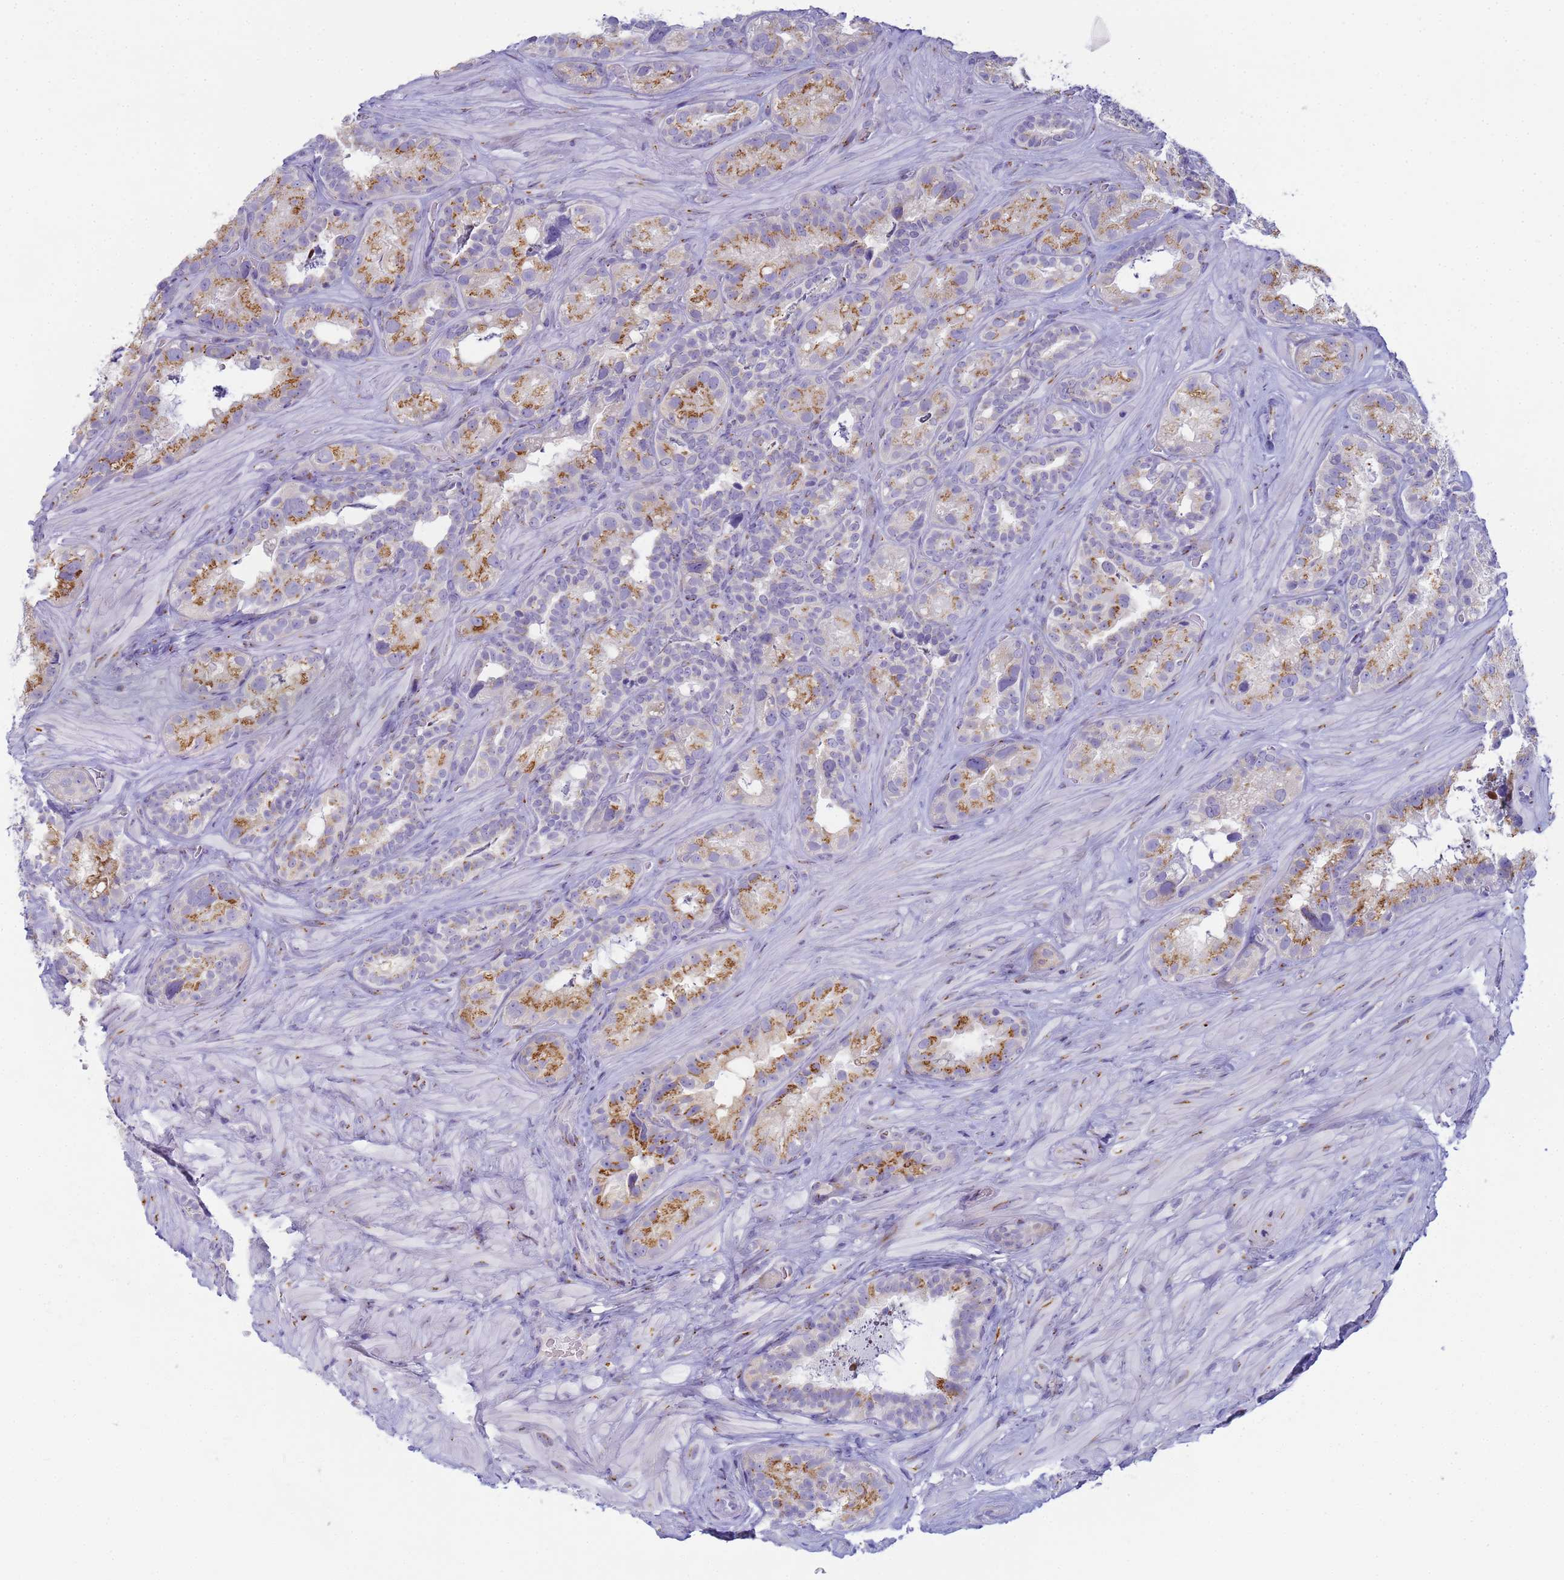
{"staining": {"intensity": "moderate", "quantity": "25%-75%", "location": "cytoplasmic/membranous"}, "tissue": "seminal vesicle", "cell_type": "Glandular cells", "image_type": "normal", "snomed": [{"axis": "morphology", "description": "Normal tissue, NOS"}, {"axis": "topography", "description": "Seminal veicle"}, {"axis": "topography", "description": "Peripheral nerve tissue"}], "caption": "IHC of normal seminal vesicle demonstrates medium levels of moderate cytoplasmic/membranous expression in about 25%-75% of glandular cells. (DAB (3,3'-diaminobenzidine) IHC with brightfield microscopy, high magnification).", "gene": "CR1", "patient": {"sex": "male", "age": 67}}